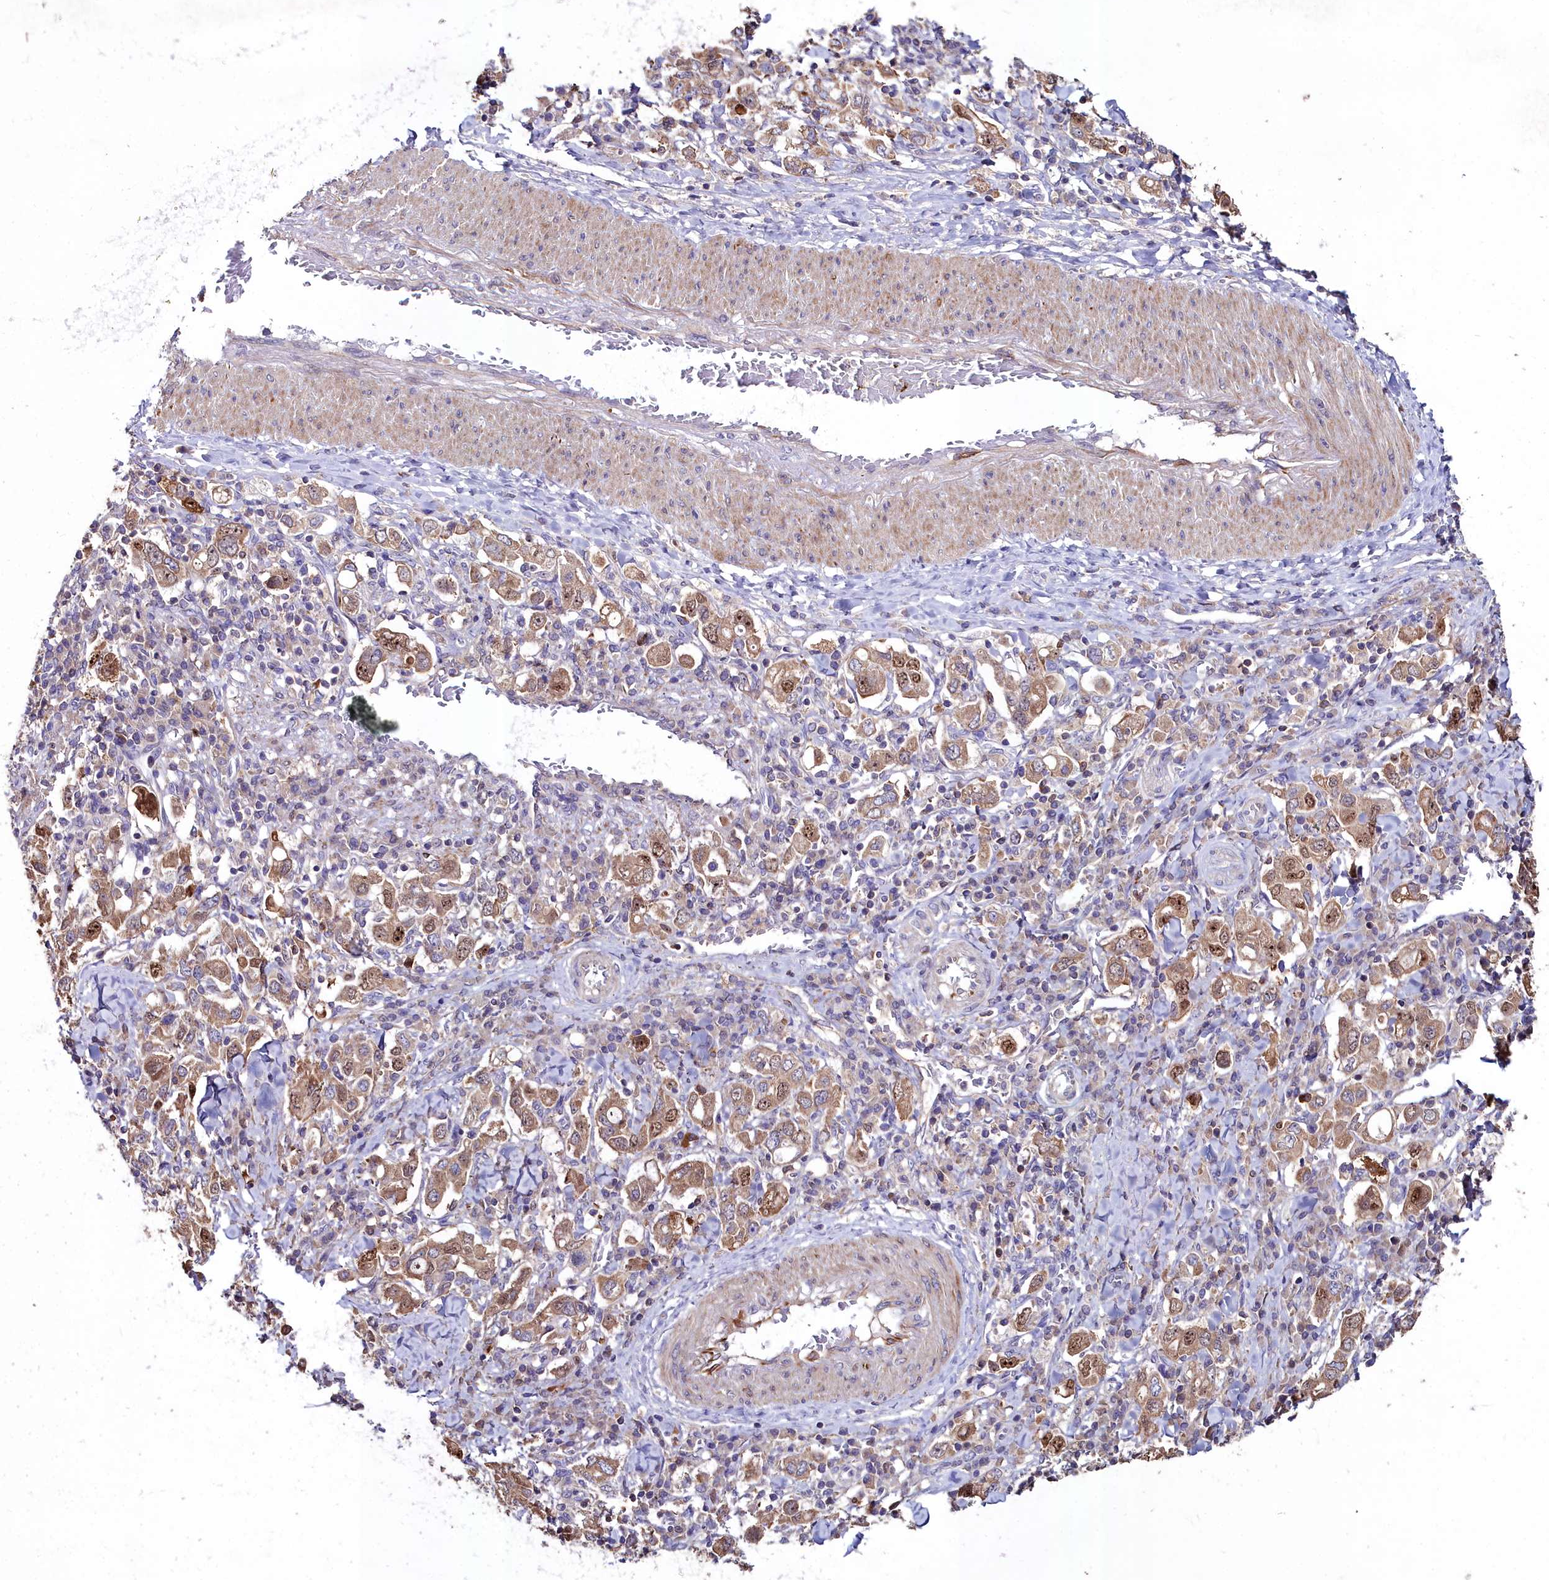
{"staining": {"intensity": "moderate", "quantity": ">75%", "location": "cytoplasmic/membranous,nuclear"}, "tissue": "stomach cancer", "cell_type": "Tumor cells", "image_type": "cancer", "snomed": [{"axis": "morphology", "description": "Adenocarcinoma, NOS"}, {"axis": "topography", "description": "Stomach, upper"}], "caption": "Brown immunohistochemical staining in adenocarcinoma (stomach) reveals moderate cytoplasmic/membranous and nuclear expression in about >75% of tumor cells.", "gene": "AMBRA1", "patient": {"sex": "male", "age": 62}}